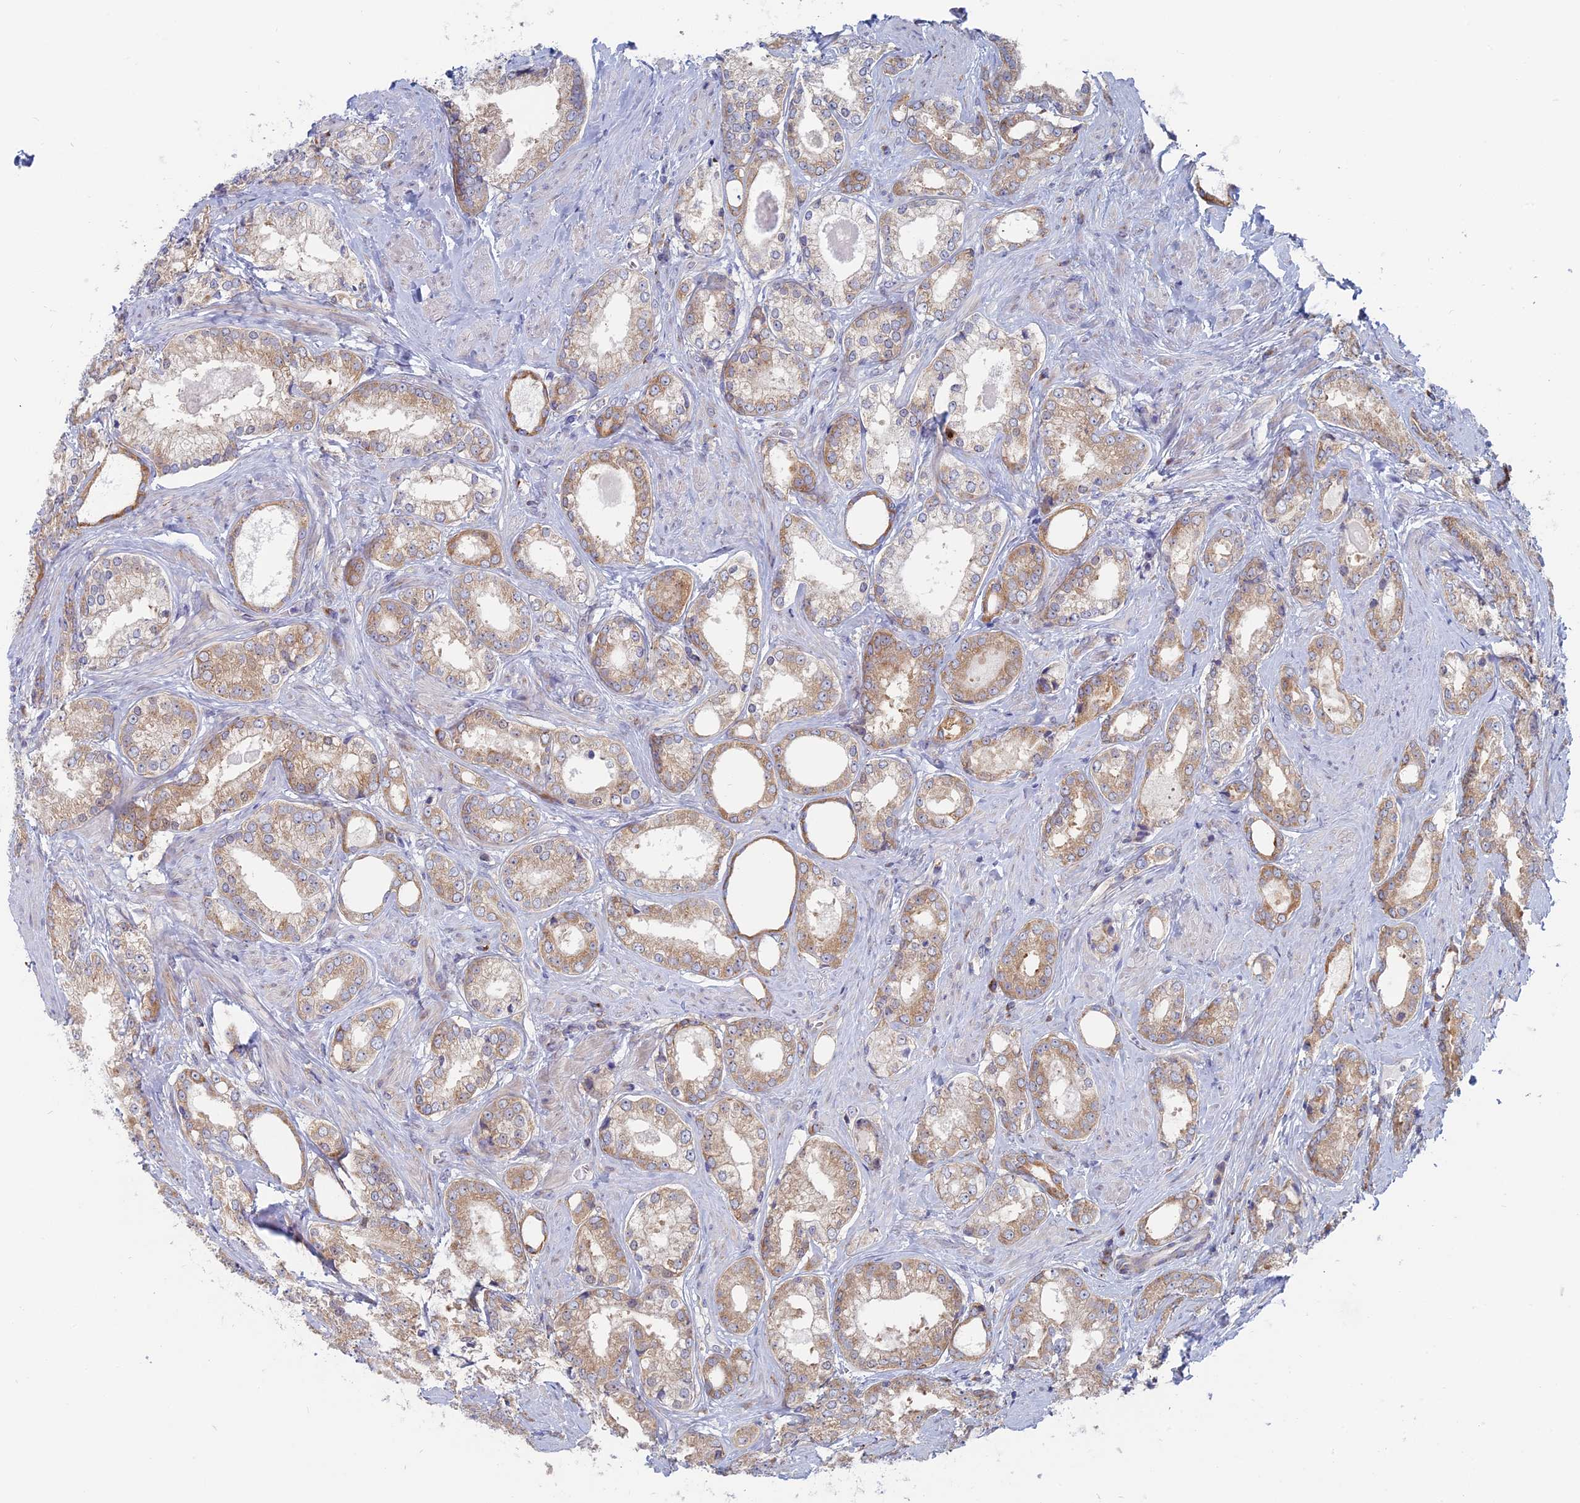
{"staining": {"intensity": "moderate", "quantity": ">75%", "location": "cytoplasmic/membranous"}, "tissue": "prostate cancer", "cell_type": "Tumor cells", "image_type": "cancer", "snomed": [{"axis": "morphology", "description": "Adenocarcinoma, Low grade"}, {"axis": "topography", "description": "Prostate"}], "caption": "IHC of adenocarcinoma (low-grade) (prostate) exhibits medium levels of moderate cytoplasmic/membranous positivity in about >75% of tumor cells.", "gene": "TBC1D30", "patient": {"sex": "male", "age": 68}}